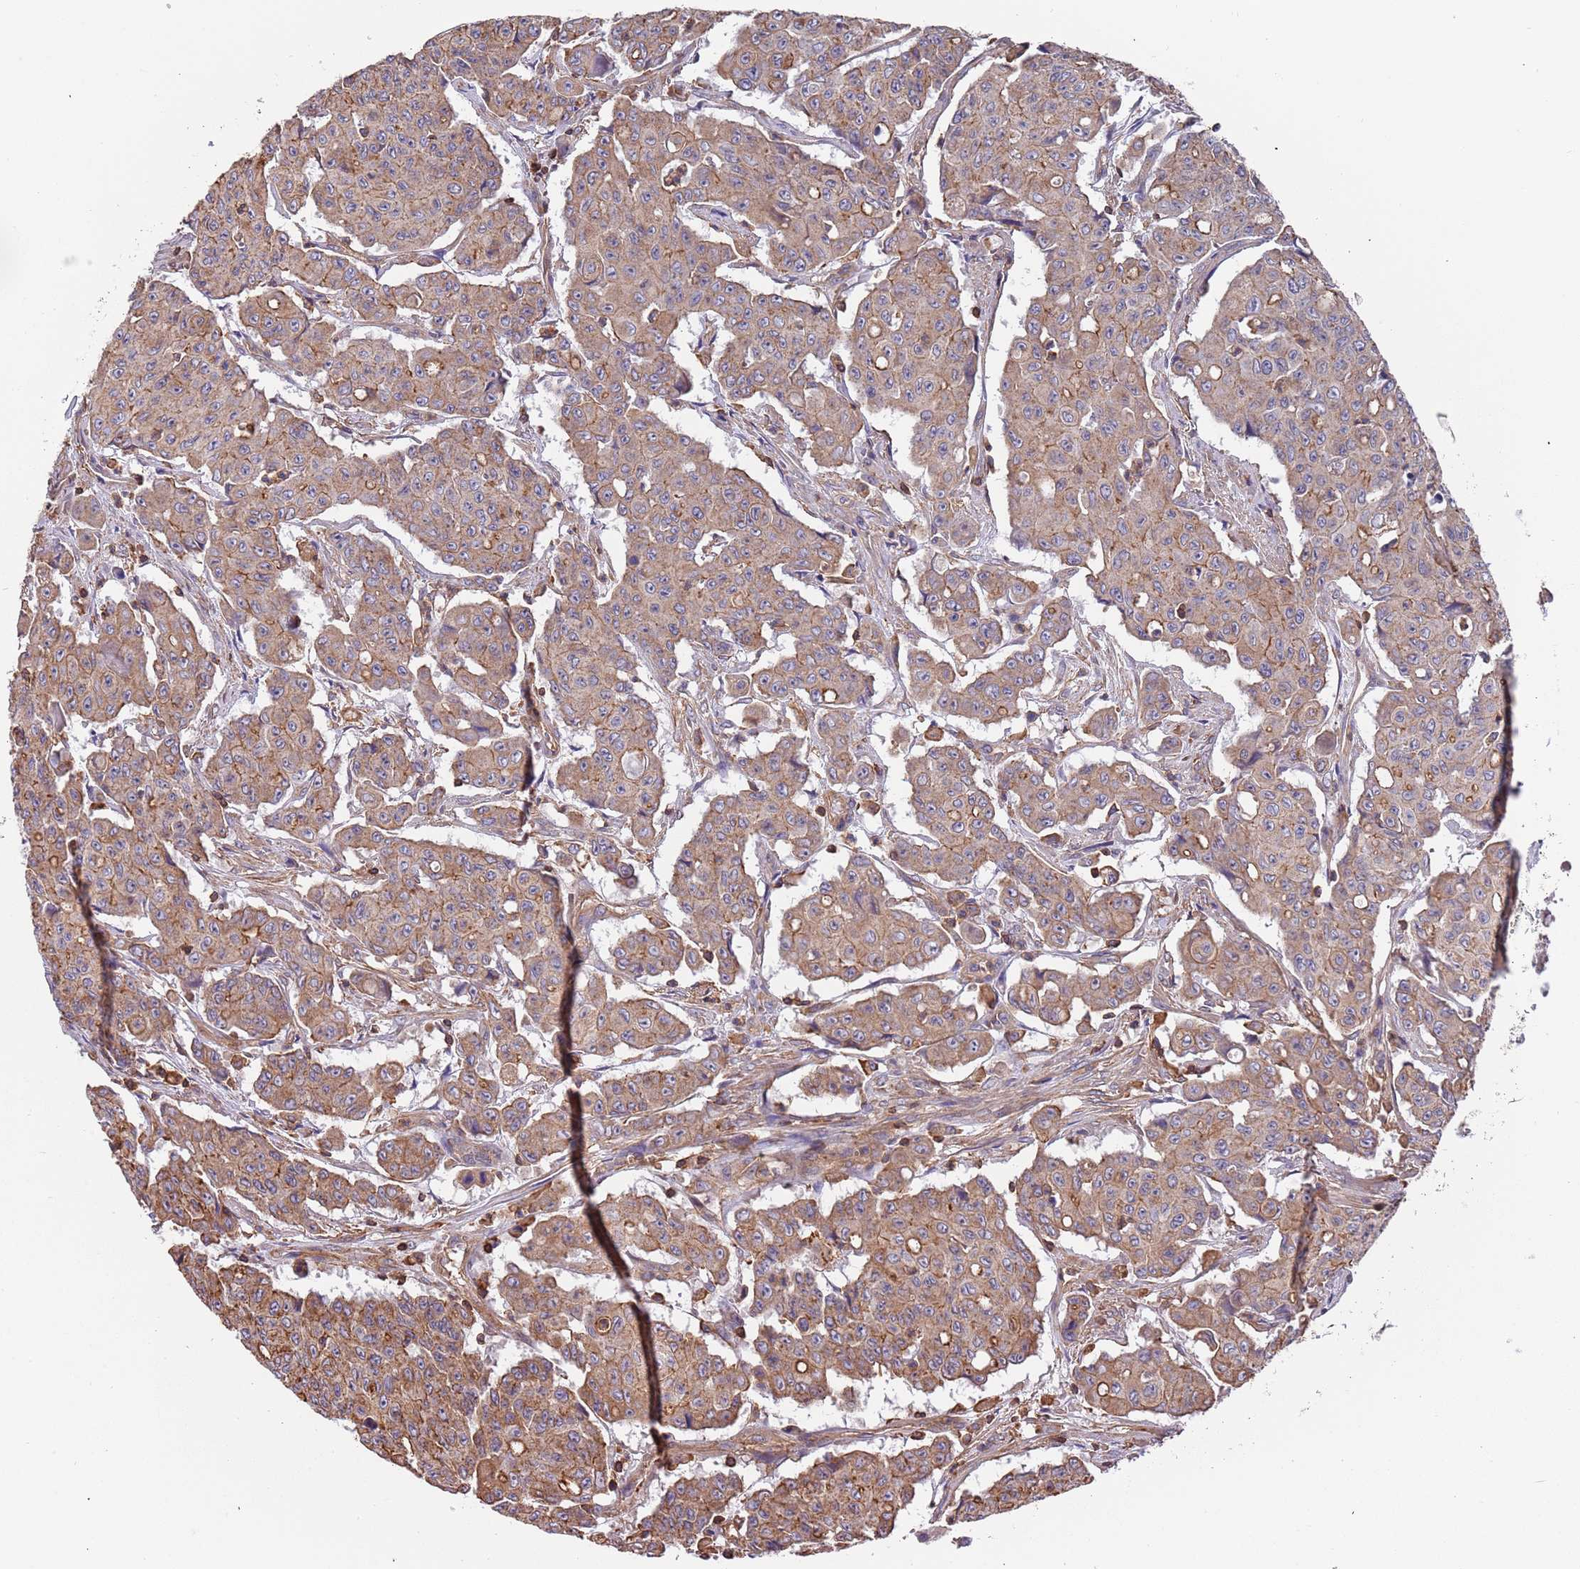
{"staining": {"intensity": "weak", "quantity": ">75%", "location": "cytoplasmic/membranous"}, "tissue": "colorectal cancer", "cell_type": "Tumor cells", "image_type": "cancer", "snomed": [{"axis": "morphology", "description": "Adenocarcinoma, NOS"}, {"axis": "topography", "description": "Colon"}], "caption": "The photomicrograph reveals staining of colorectal cancer (adenocarcinoma), revealing weak cytoplasmic/membranous protein expression (brown color) within tumor cells. Nuclei are stained in blue.", "gene": "SYT4", "patient": {"sex": "male", "age": 51}}